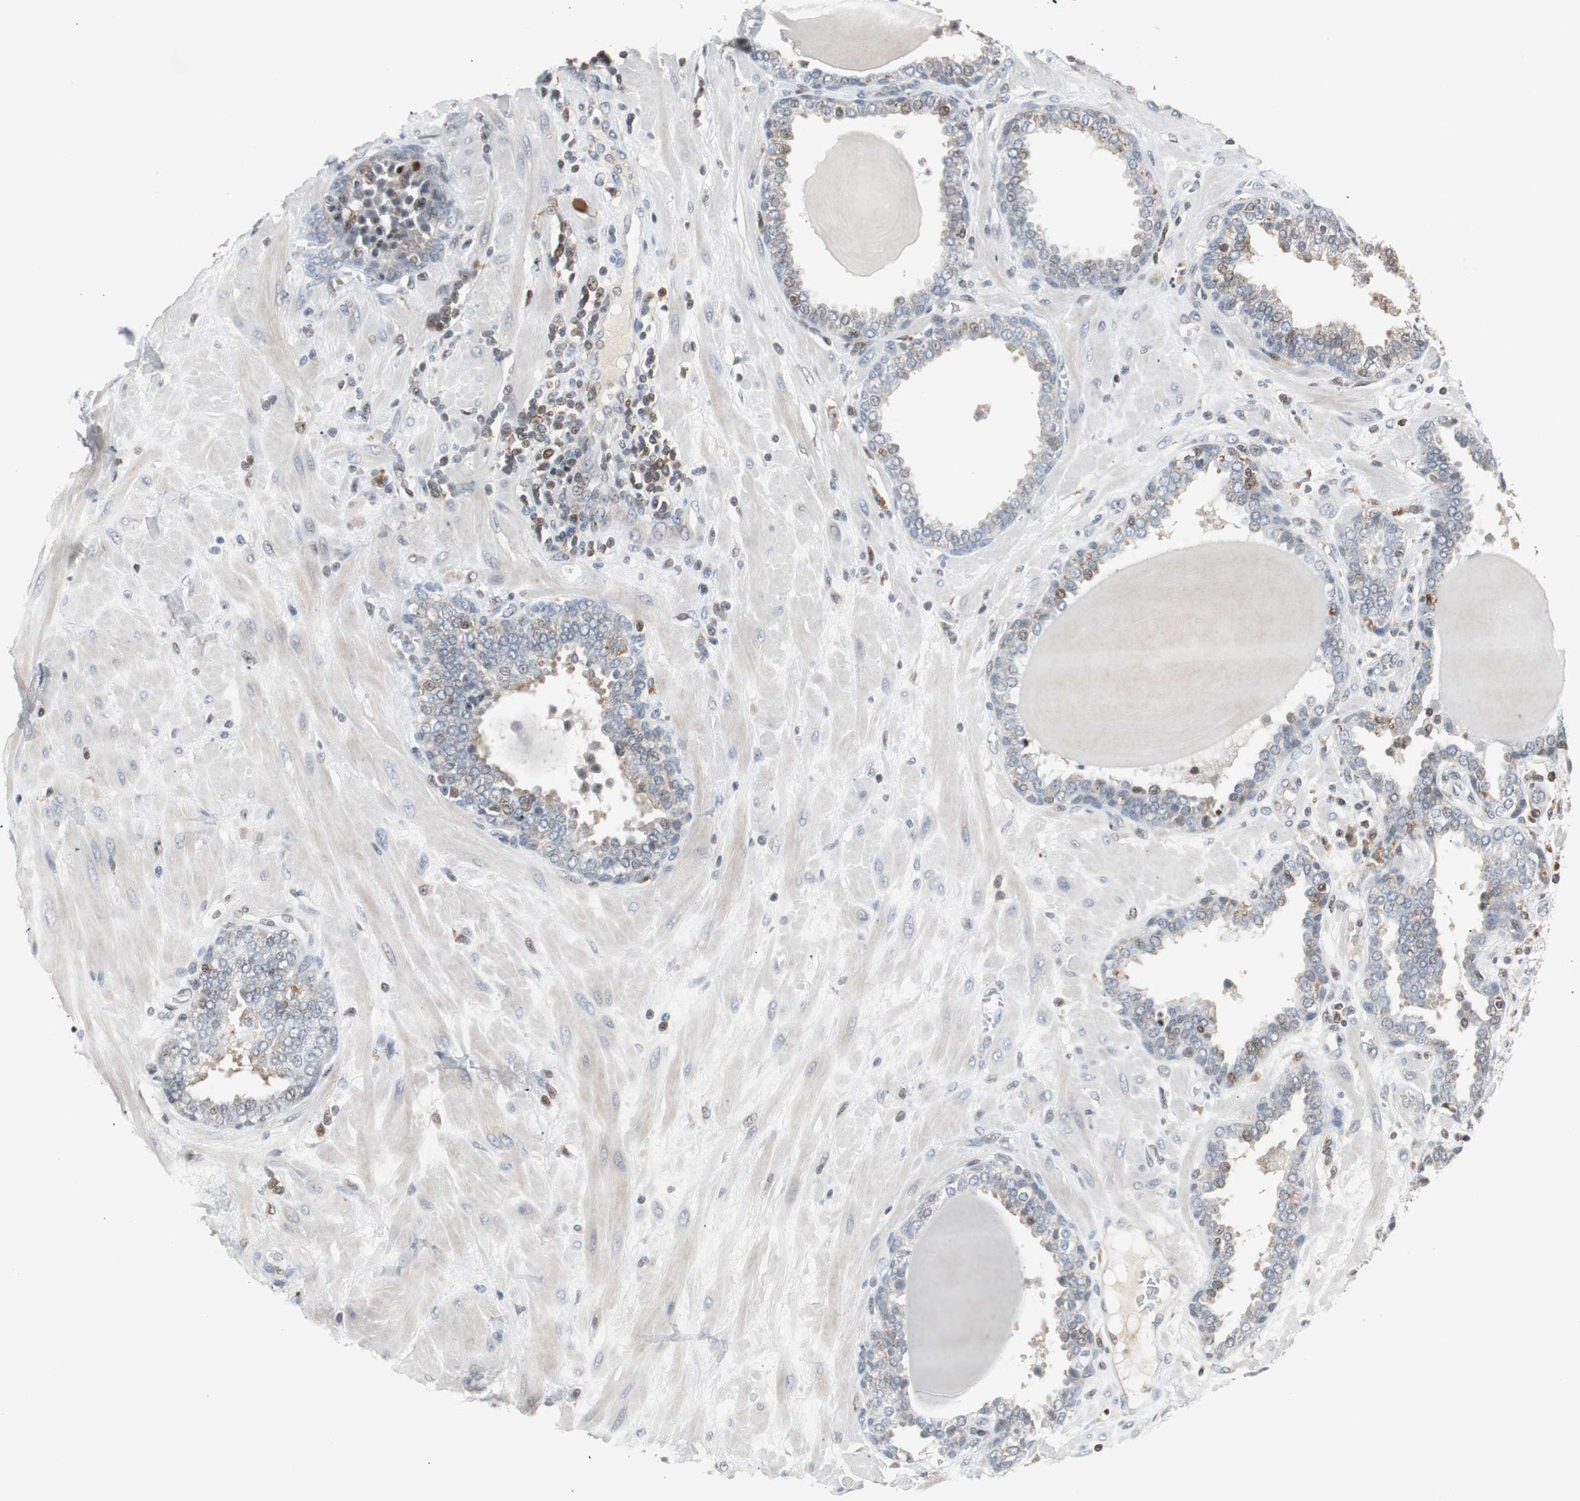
{"staining": {"intensity": "negative", "quantity": "none", "location": "none"}, "tissue": "prostate", "cell_type": "Glandular cells", "image_type": "normal", "snomed": [{"axis": "morphology", "description": "Normal tissue, NOS"}, {"axis": "topography", "description": "Prostate"}], "caption": "Photomicrograph shows no significant protein expression in glandular cells of unremarkable prostate.", "gene": "GRK2", "patient": {"sex": "male", "age": 51}}